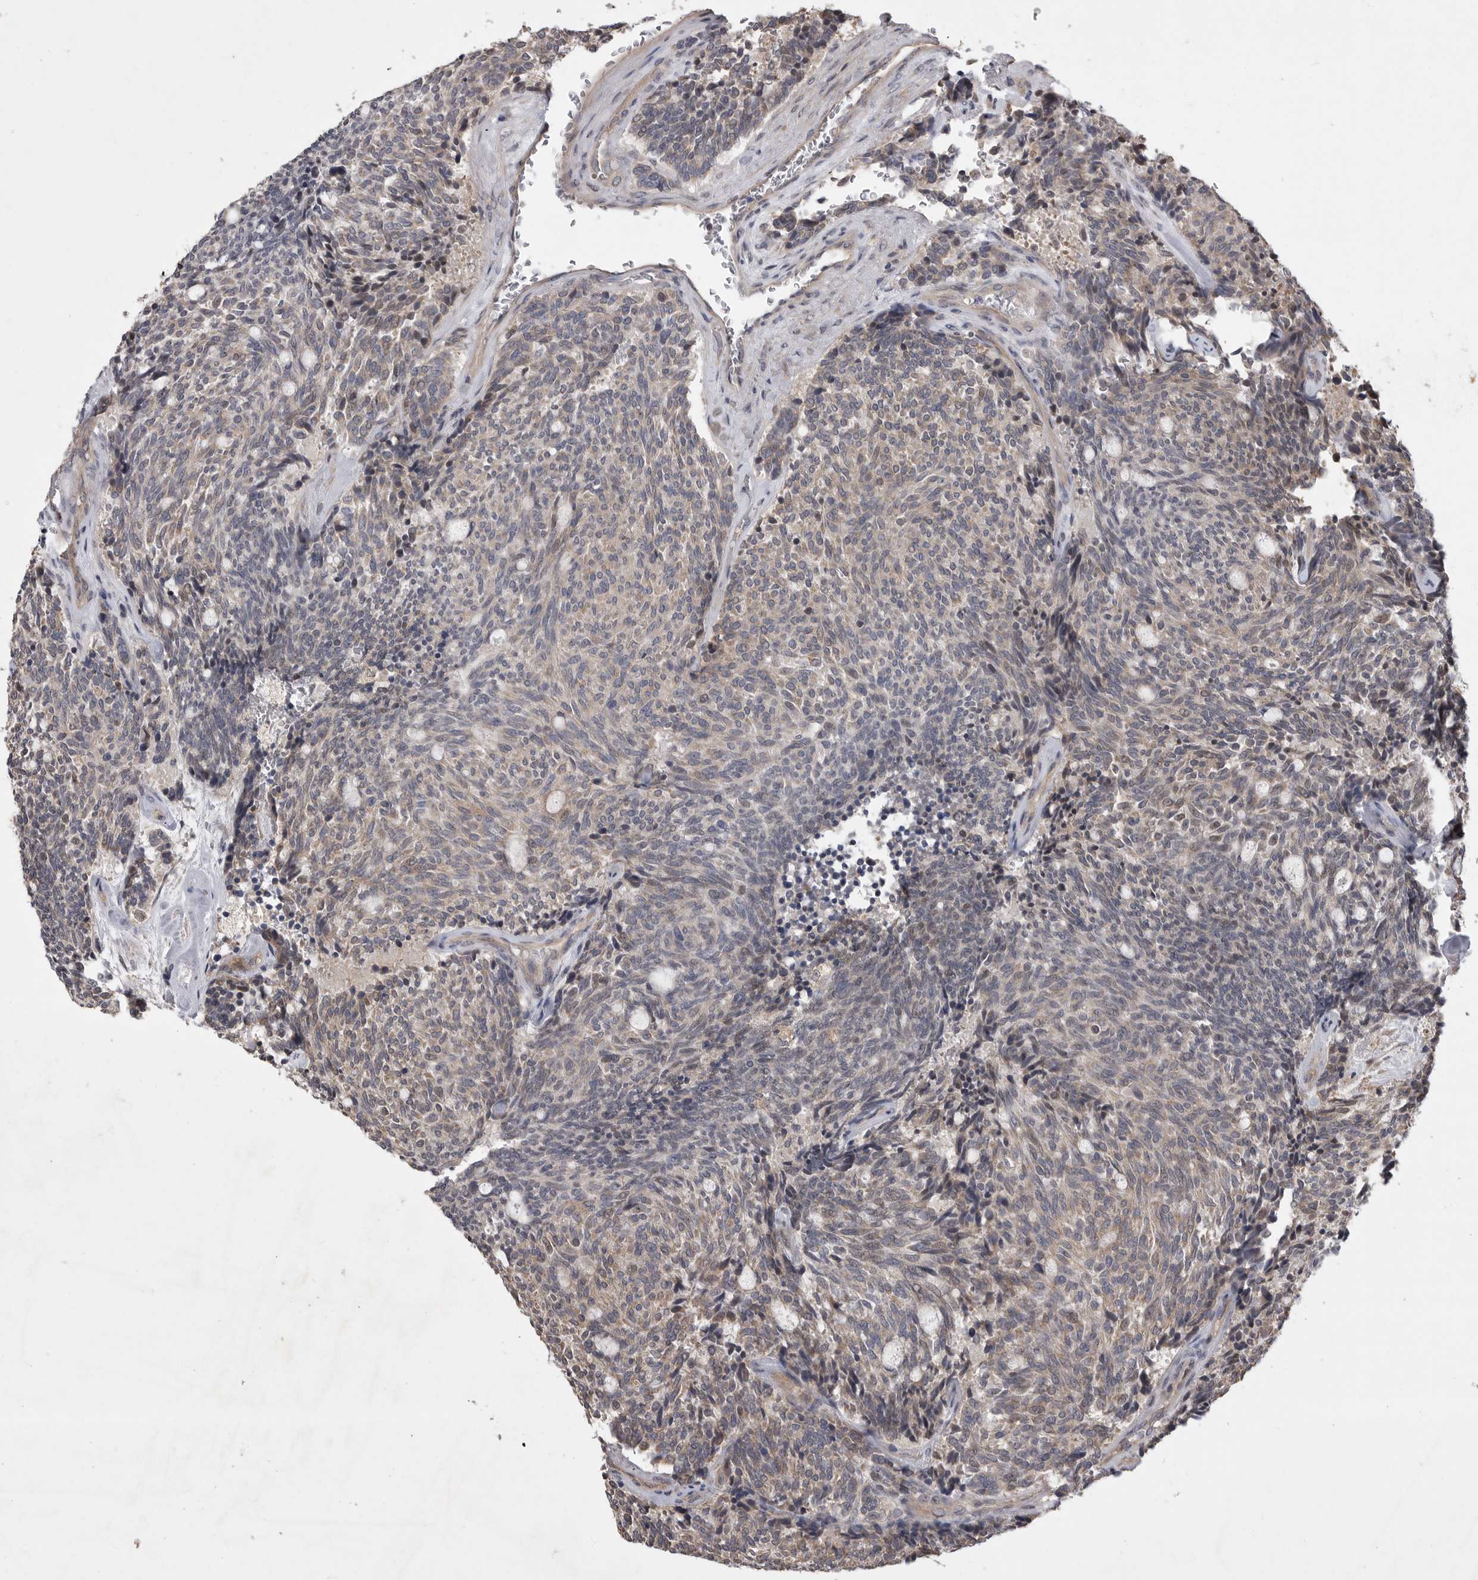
{"staining": {"intensity": "weak", "quantity": "25%-75%", "location": "cytoplasmic/membranous"}, "tissue": "carcinoid", "cell_type": "Tumor cells", "image_type": "cancer", "snomed": [{"axis": "morphology", "description": "Carcinoid, malignant, NOS"}, {"axis": "topography", "description": "Pancreas"}], "caption": "Malignant carcinoid stained with DAB (3,3'-diaminobenzidine) immunohistochemistry displays low levels of weak cytoplasmic/membranous positivity in approximately 25%-75% of tumor cells.", "gene": "EDEM3", "patient": {"sex": "female", "age": 54}}